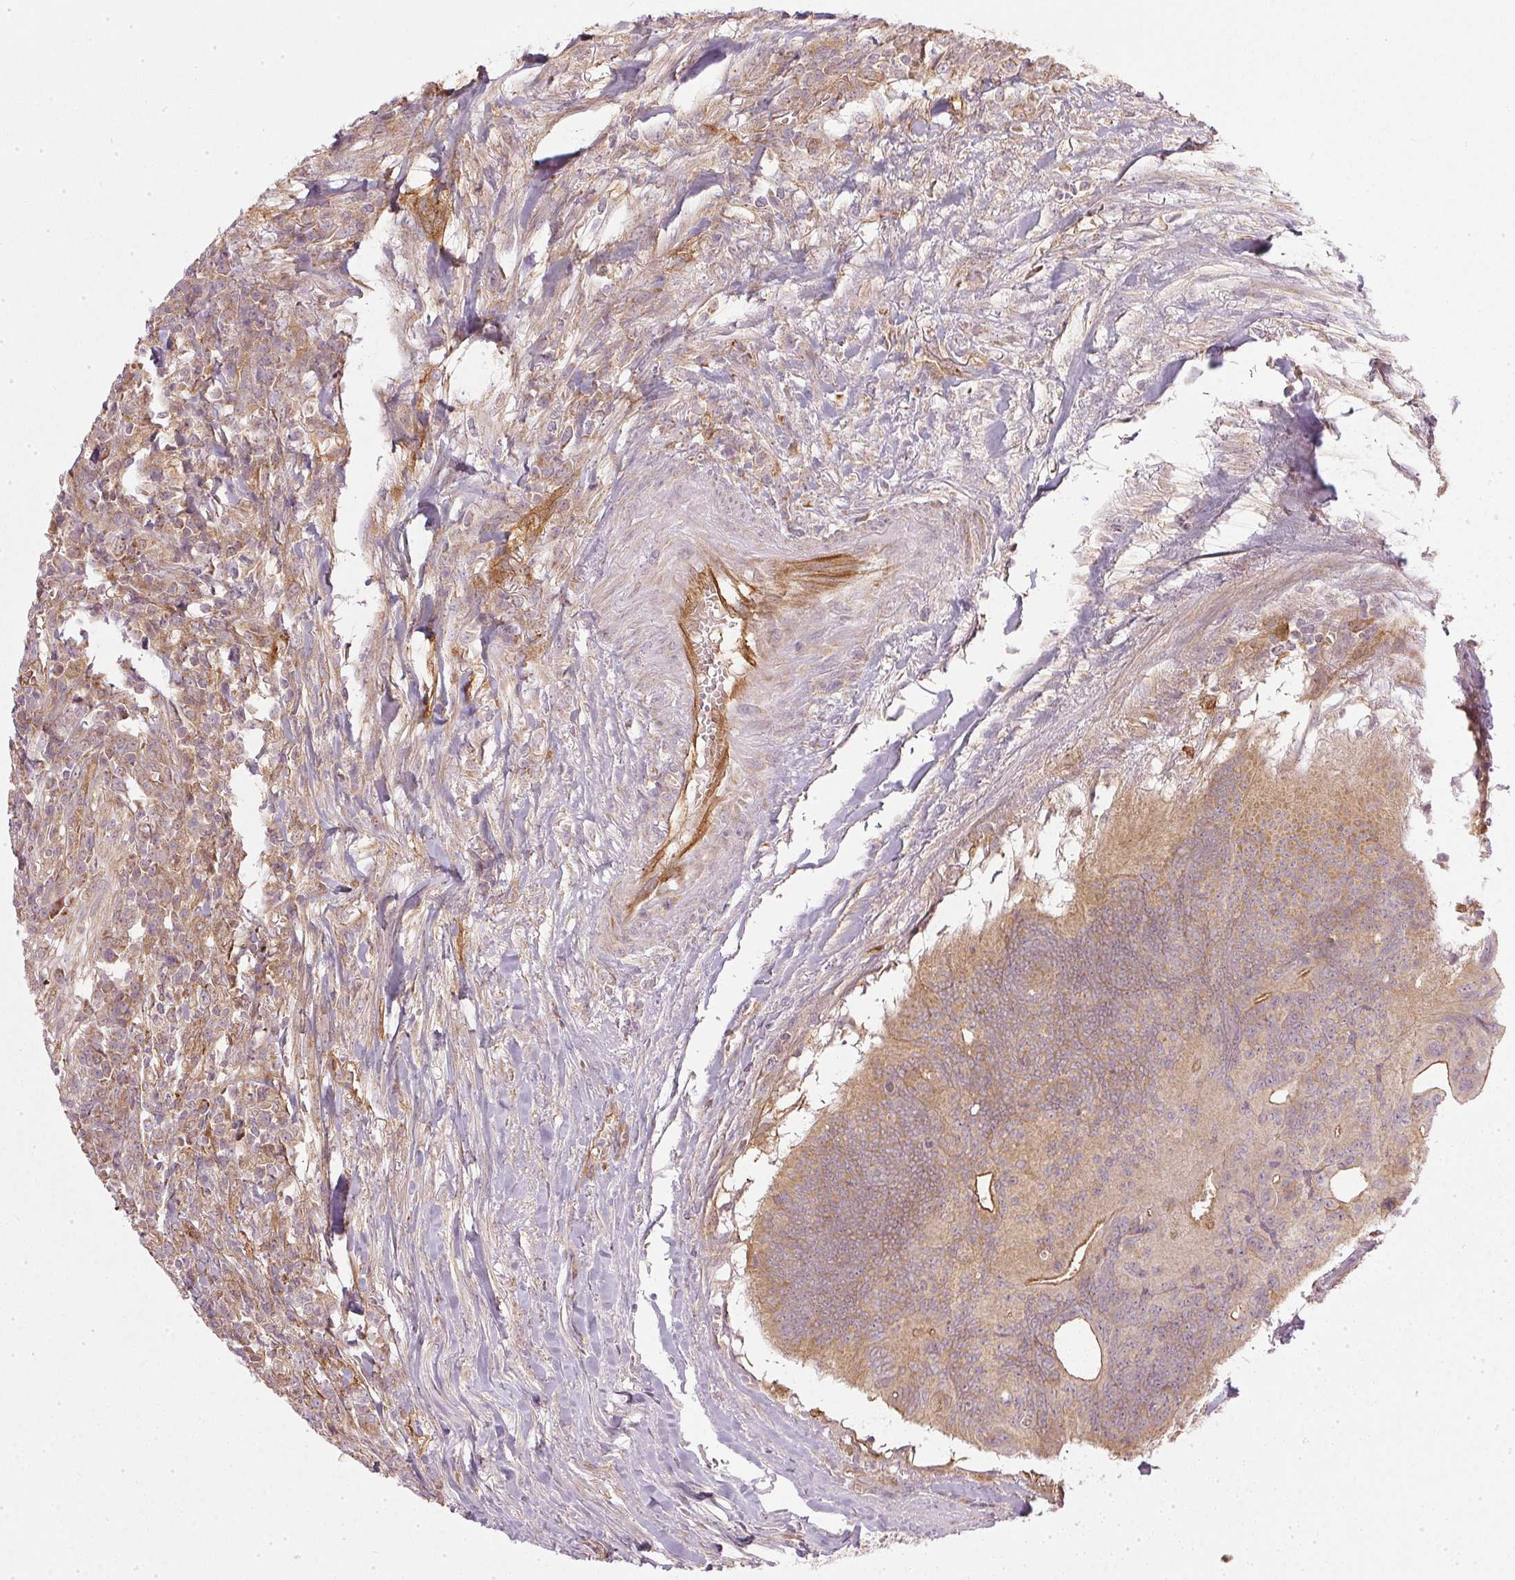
{"staining": {"intensity": "weak", "quantity": ">75%", "location": "cytoplasmic/membranous"}, "tissue": "colorectal cancer", "cell_type": "Tumor cells", "image_type": "cancer", "snomed": [{"axis": "morphology", "description": "Adenocarcinoma, NOS"}, {"axis": "topography", "description": "Colon"}], "caption": "IHC histopathology image of human adenocarcinoma (colorectal) stained for a protein (brown), which displays low levels of weak cytoplasmic/membranous positivity in approximately >75% of tumor cells.", "gene": "NADK2", "patient": {"sex": "male", "age": 65}}